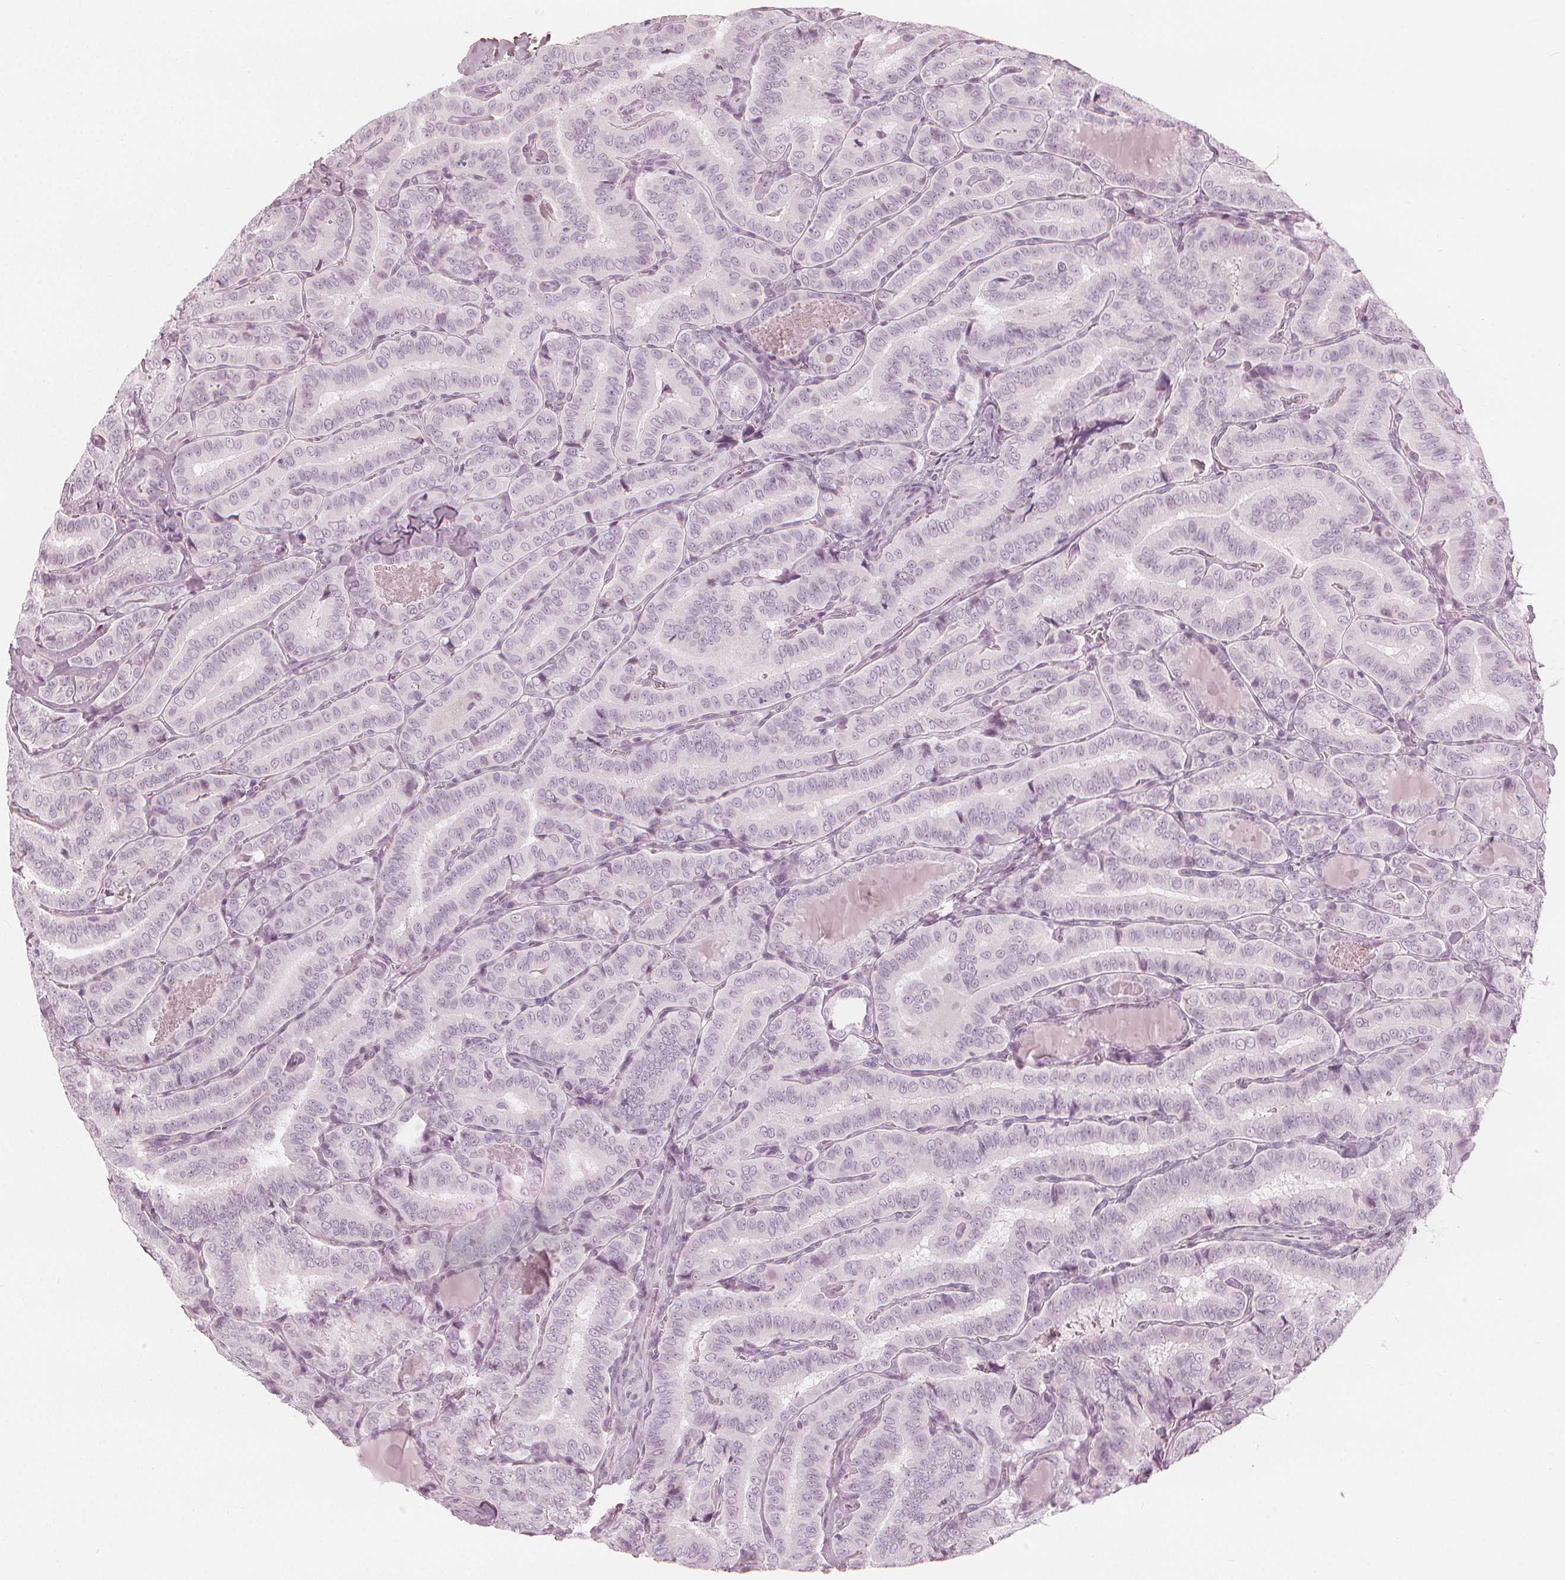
{"staining": {"intensity": "negative", "quantity": "none", "location": "none"}, "tissue": "thyroid cancer", "cell_type": "Tumor cells", "image_type": "cancer", "snomed": [{"axis": "morphology", "description": "Papillary adenocarcinoma, NOS"}, {"axis": "morphology", "description": "Papillary adenoma metastatic"}, {"axis": "topography", "description": "Thyroid gland"}], "caption": "This is an IHC micrograph of human thyroid papillary adenoma metastatic. There is no positivity in tumor cells.", "gene": "PAEP", "patient": {"sex": "female", "age": 50}}